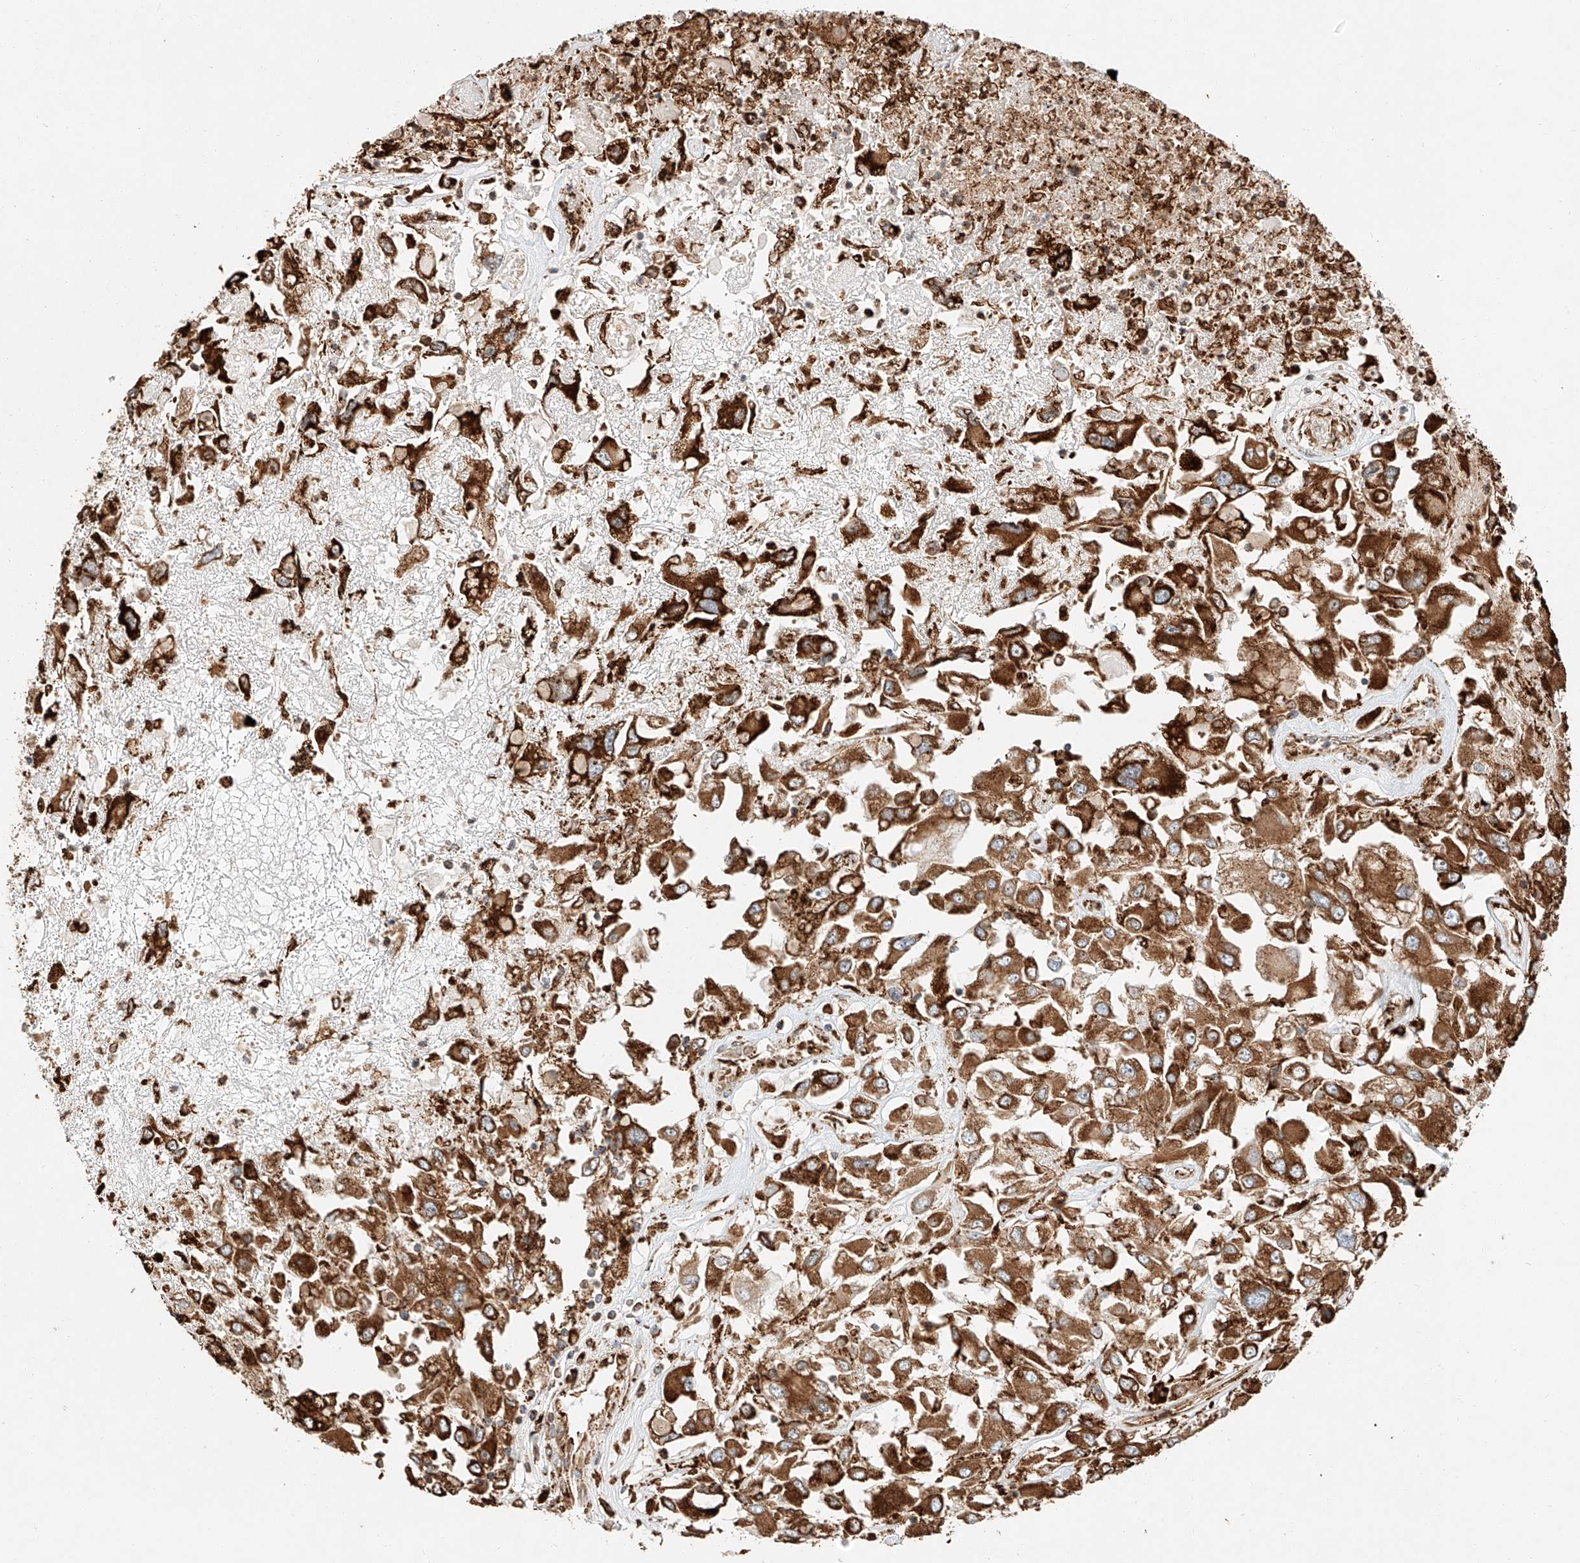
{"staining": {"intensity": "strong", "quantity": ">75%", "location": "cytoplasmic/membranous"}, "tissue": "renal cancer", "cell_type": "Tumor cells", "image_type": "cancer", "snomed": [{"axis": "morphology", "description": "Adenocarcinoma, NOS"}, {"axis": "topography", "description": "Kidney"}], "caption": "Tumor cells reveal high levels of strong cytoplasmic/membranous positivity in approximately >75% of cells in renal adenocarcinoma. (DAB IHC with brightfield microscopy, high magnification).", "gene": "ZNF84", "patient": {"sex": "female", "age": 52}}